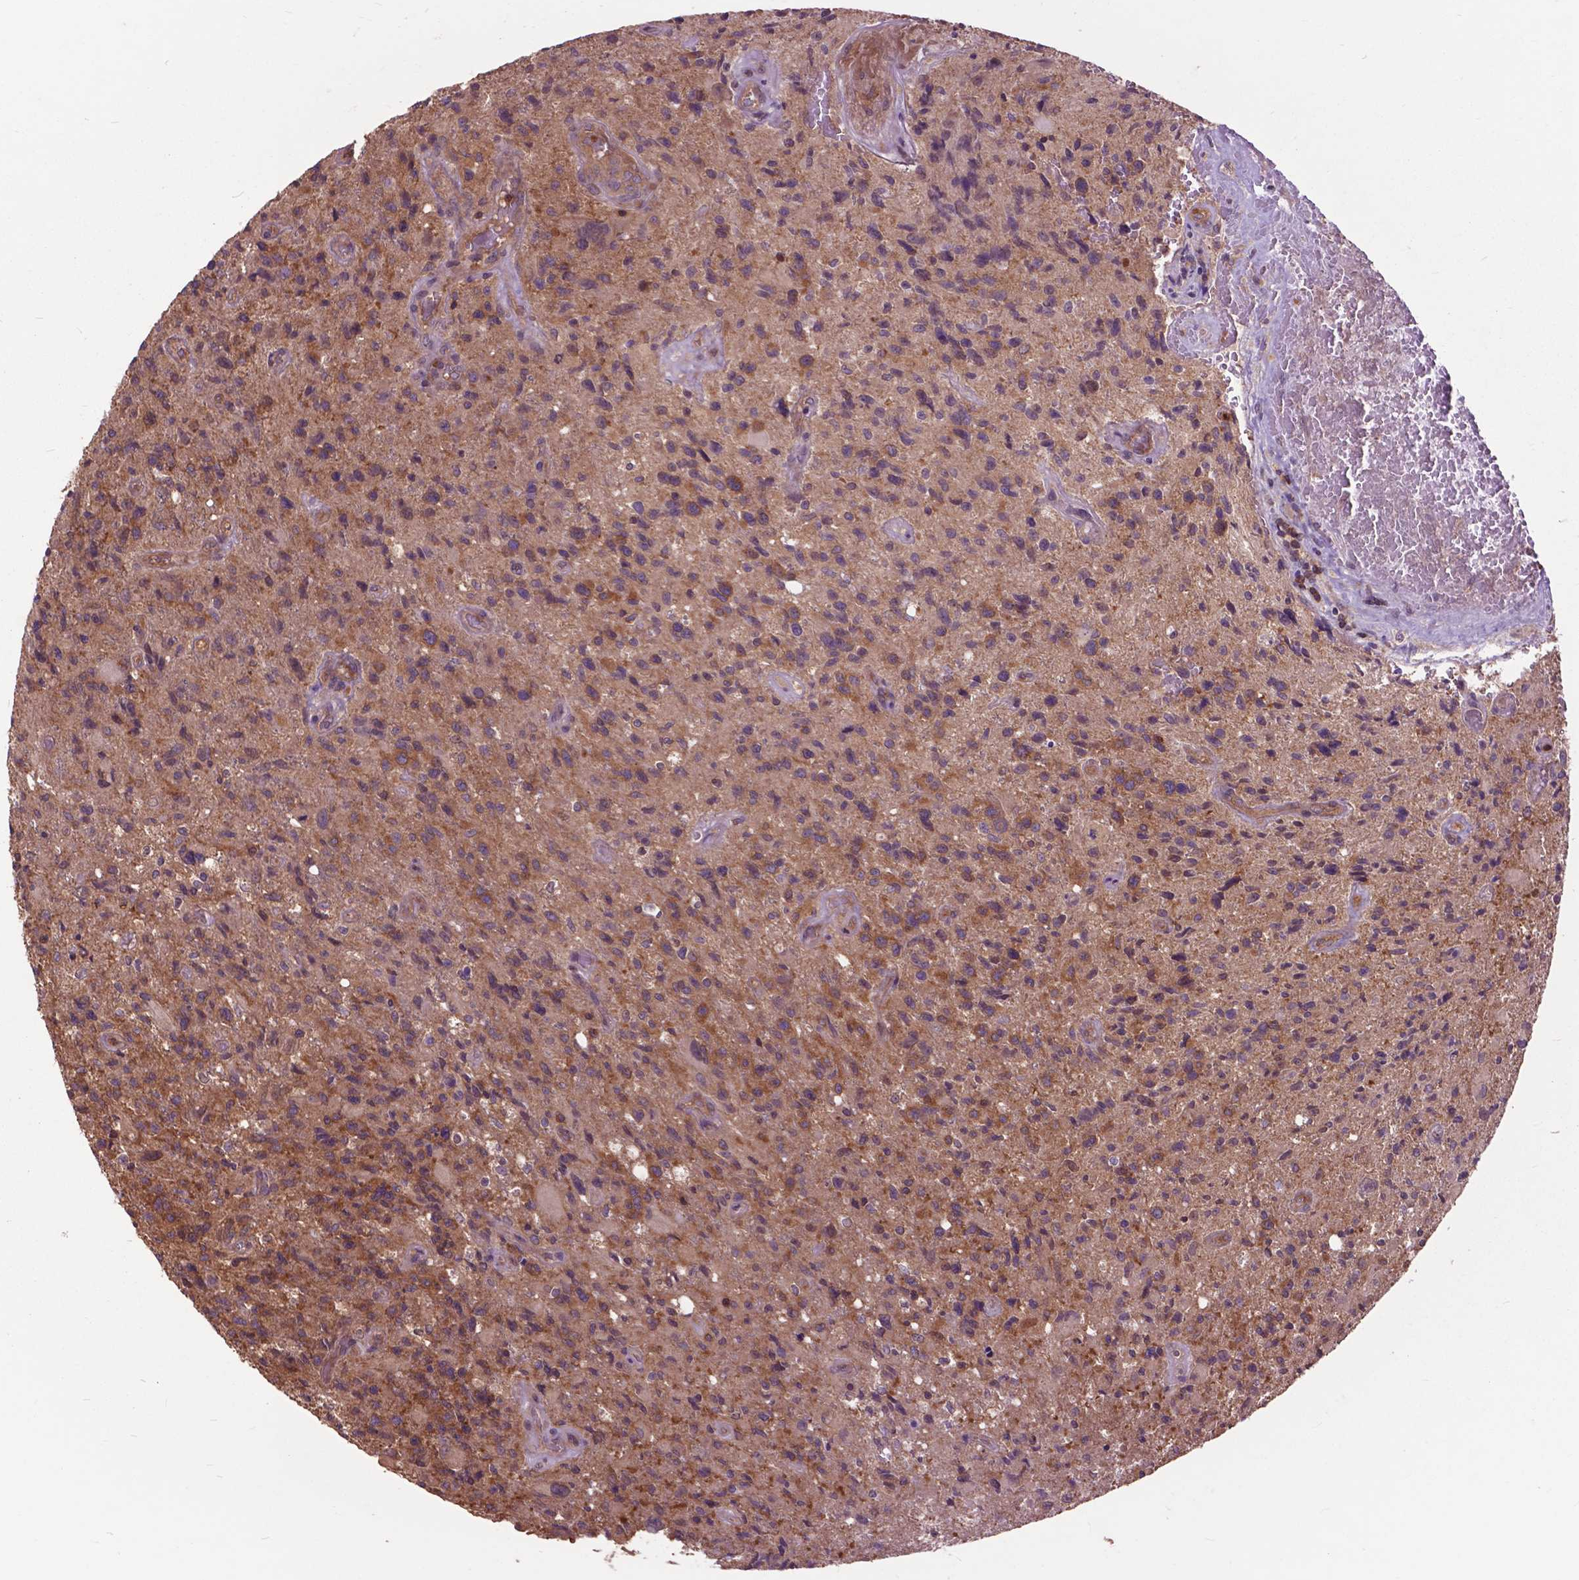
{"staining": {"intensity": "moderate", "quantity": ">75%", "location": "cytoplasmic/membranous"}, "tissue": "glioma", "cell_type": "Tumor cells", "image_type": "cancer", "snomed": [{"axis": "morphology", "description": "Glioma, malignant, High grade"}, {"axis": "topography", "description": "Brain"}], "caption": "Brown immunohistochemical staining in malignant high-grade glioma shows moderate cytoplasmic/membranous staining in approximately >75% of tumor cells.", "gene": "ARAF", "patient": {"sex": "male", "age": 63}}